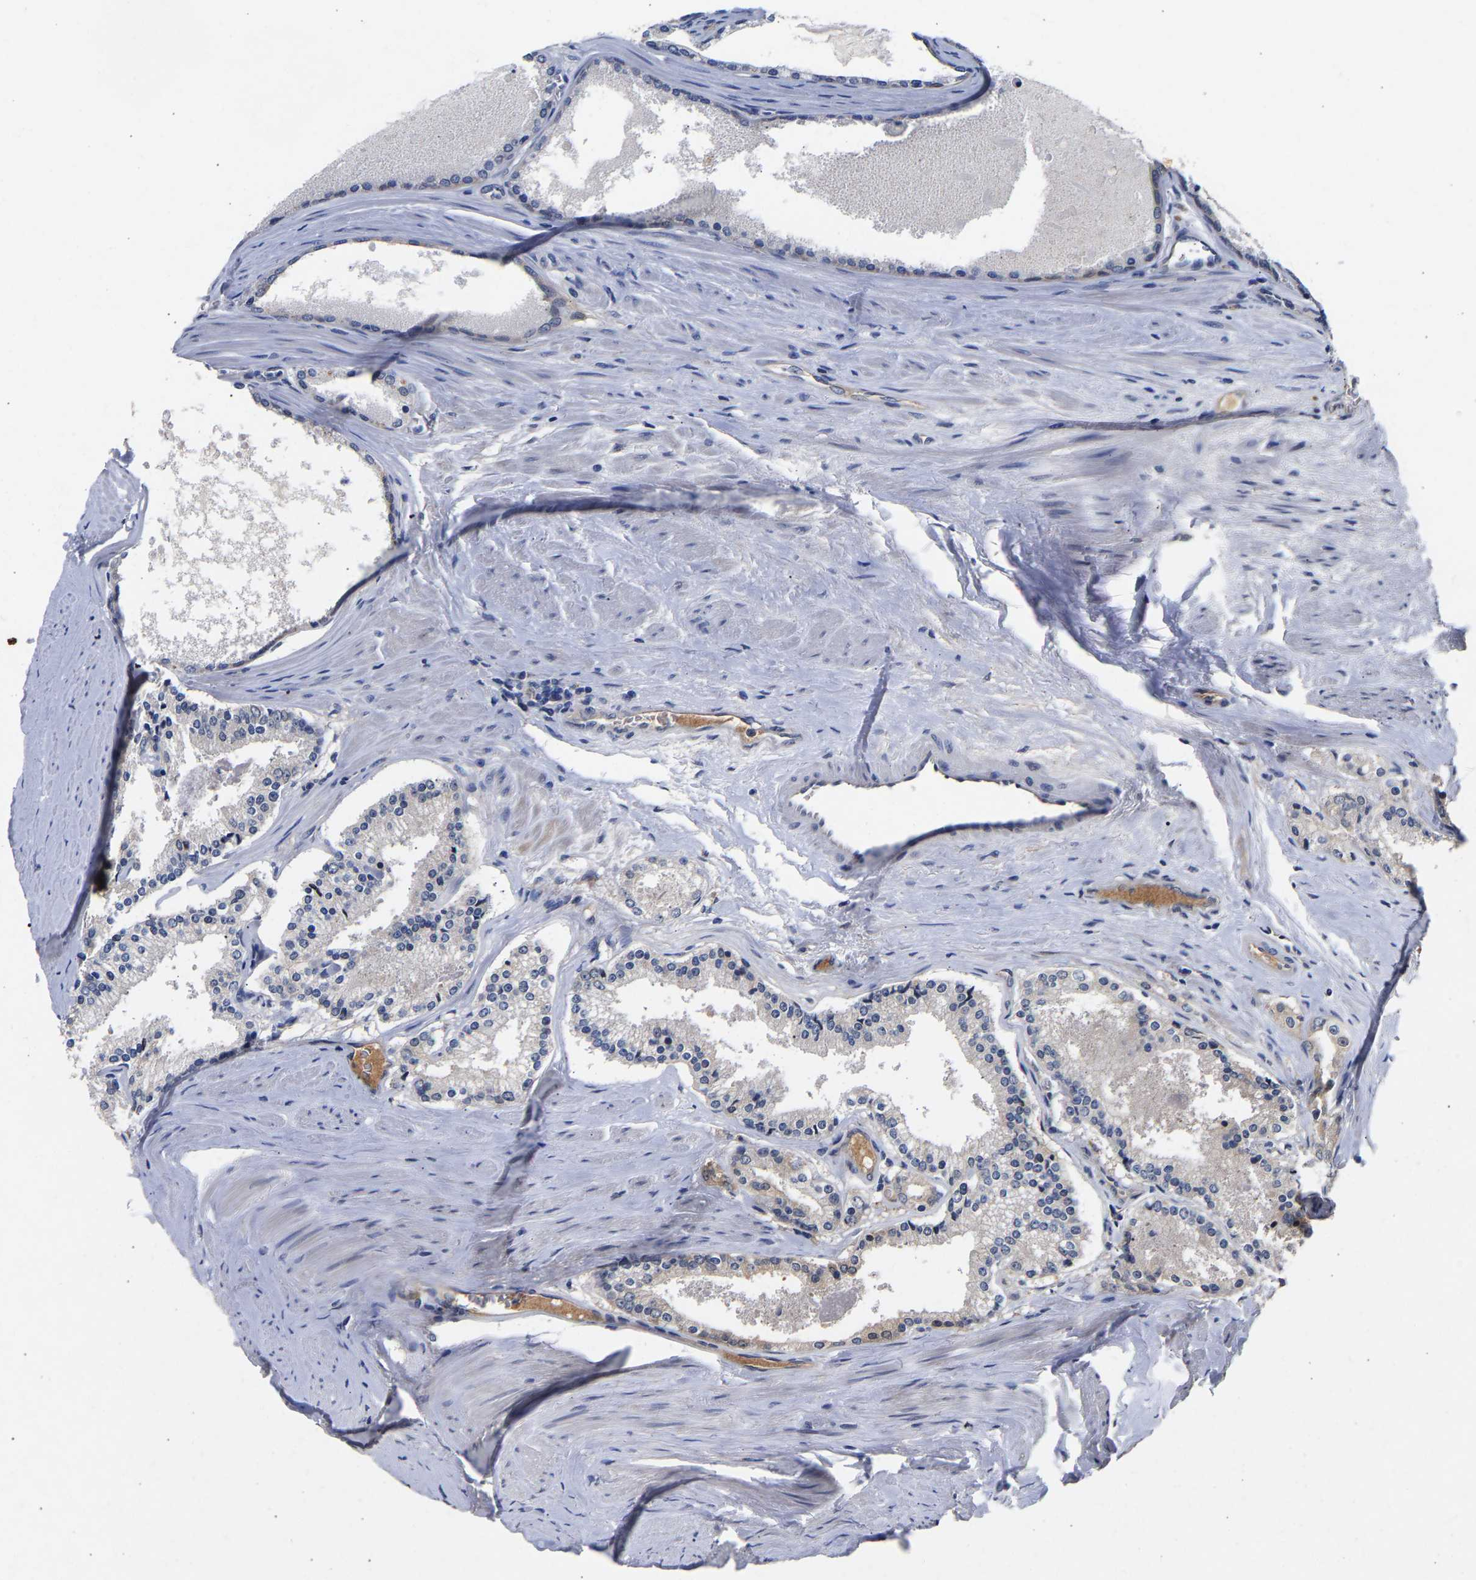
{"staining": {"intensity": "weak", "quantity": "<25%", "location": "cytoplasmic/membranous"}, "tissue": "prostate cancer", "cell_type": "Tumor cells", "image_type": "cancer", "snomed": [{"axis": "morphology", "description": "Adenocarcinoma, Low grade"}, {"axis": "topography", "description": "Prostate"}], "caption": "Immunohistochemical staining of human prostate cancer (adenocarcinoma (low-grade)) shows no significant expression in tumor cells.", "gene": "CCDC6", "patient": {"sex": "male", "age": 70}}